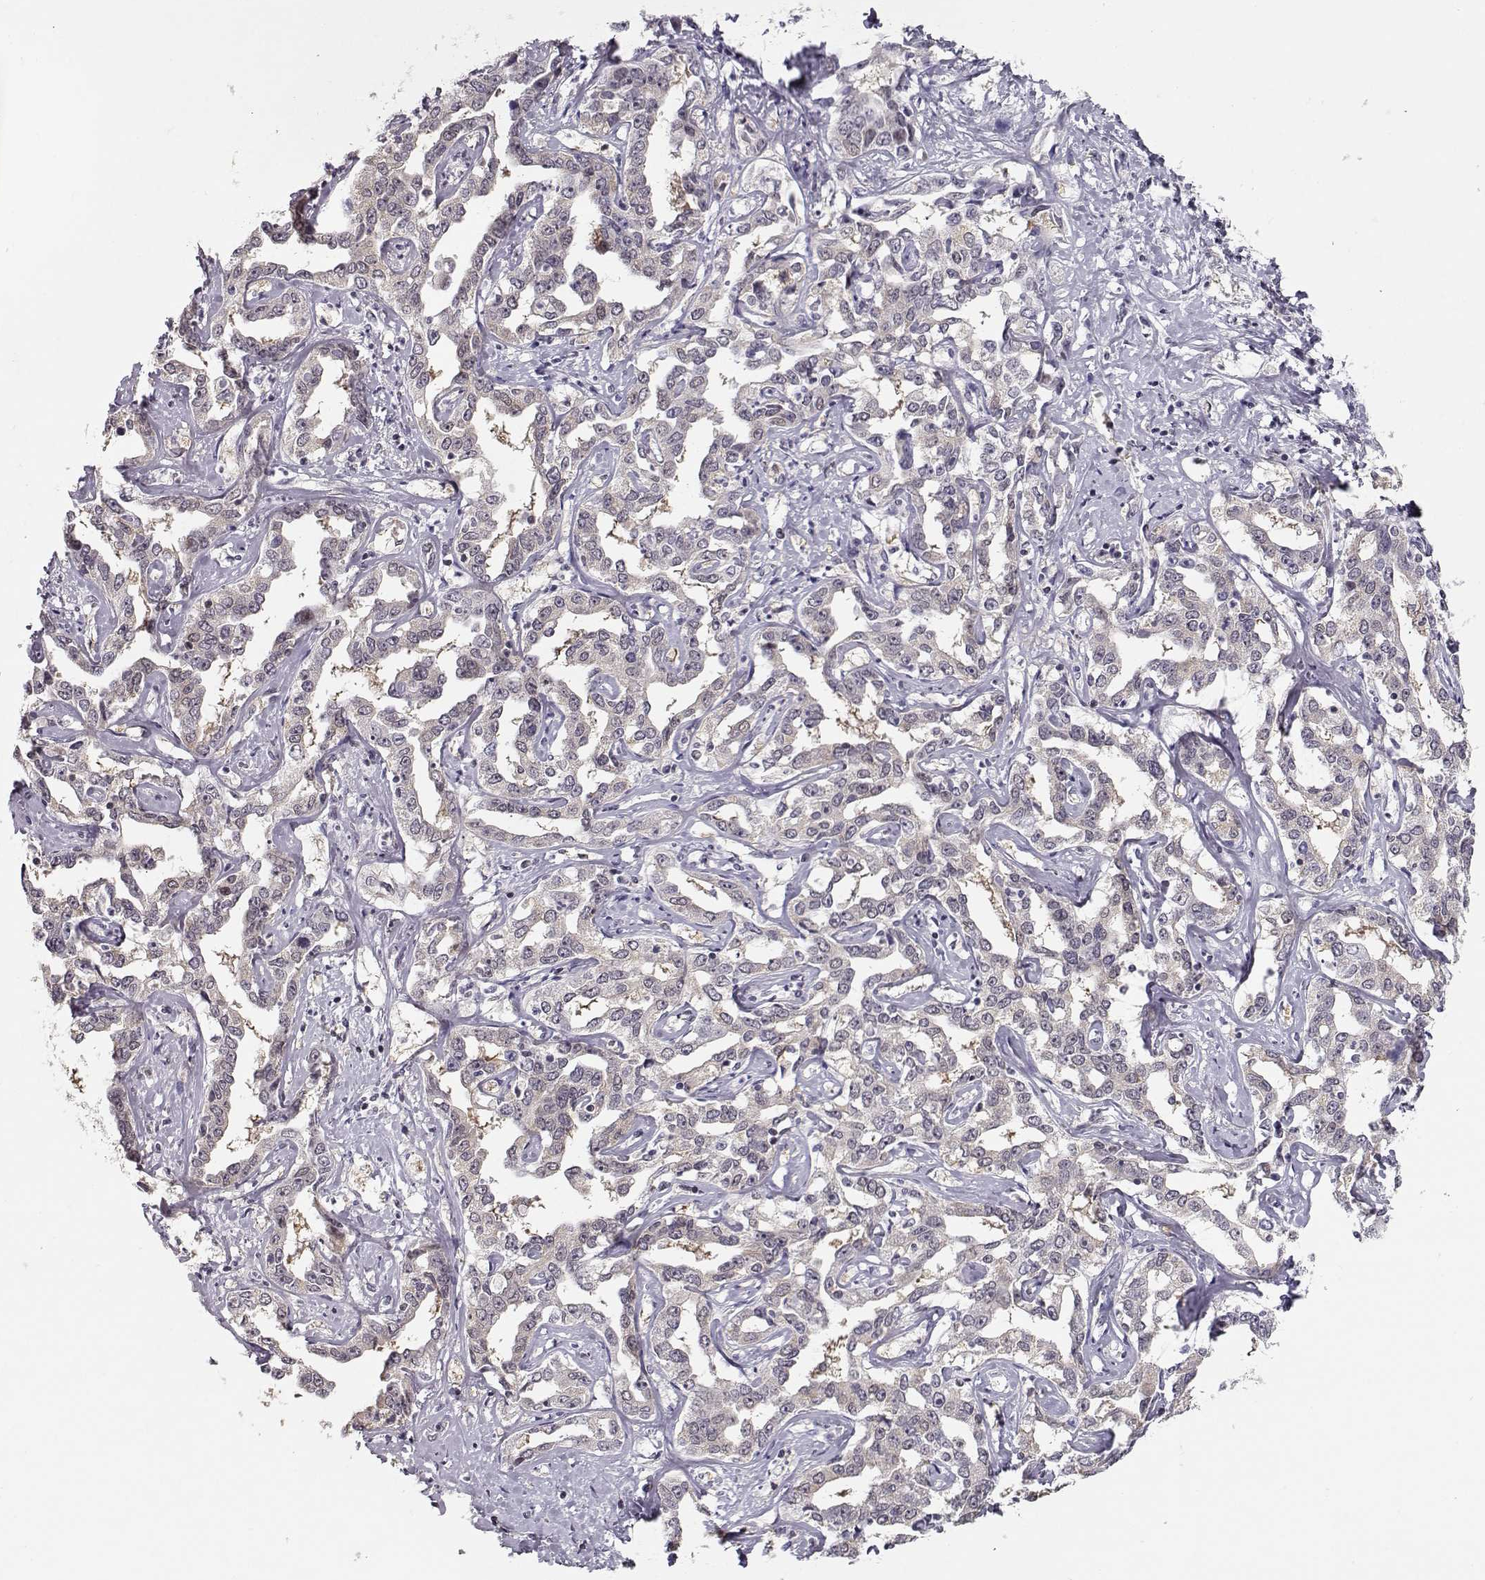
{"staining": {"intensity": "negative", "quantity": "none", "location": "none"}, "tissue": "liver cancer", "cell_type": "Tumor cells", "image_type": "cancer", "snomed": [{"axis": "morphology", "description": "Cholangiocarcinoma"}, {"axis": "topography", "description": "Liver"}], "caption": "Liver cholangiocarcinoma stained for a protein using immunohistochemistry (IHC) reveals no staining tumor cells.", "gene": "TEPP", "patient": {"sex": "male", "age": 59}}